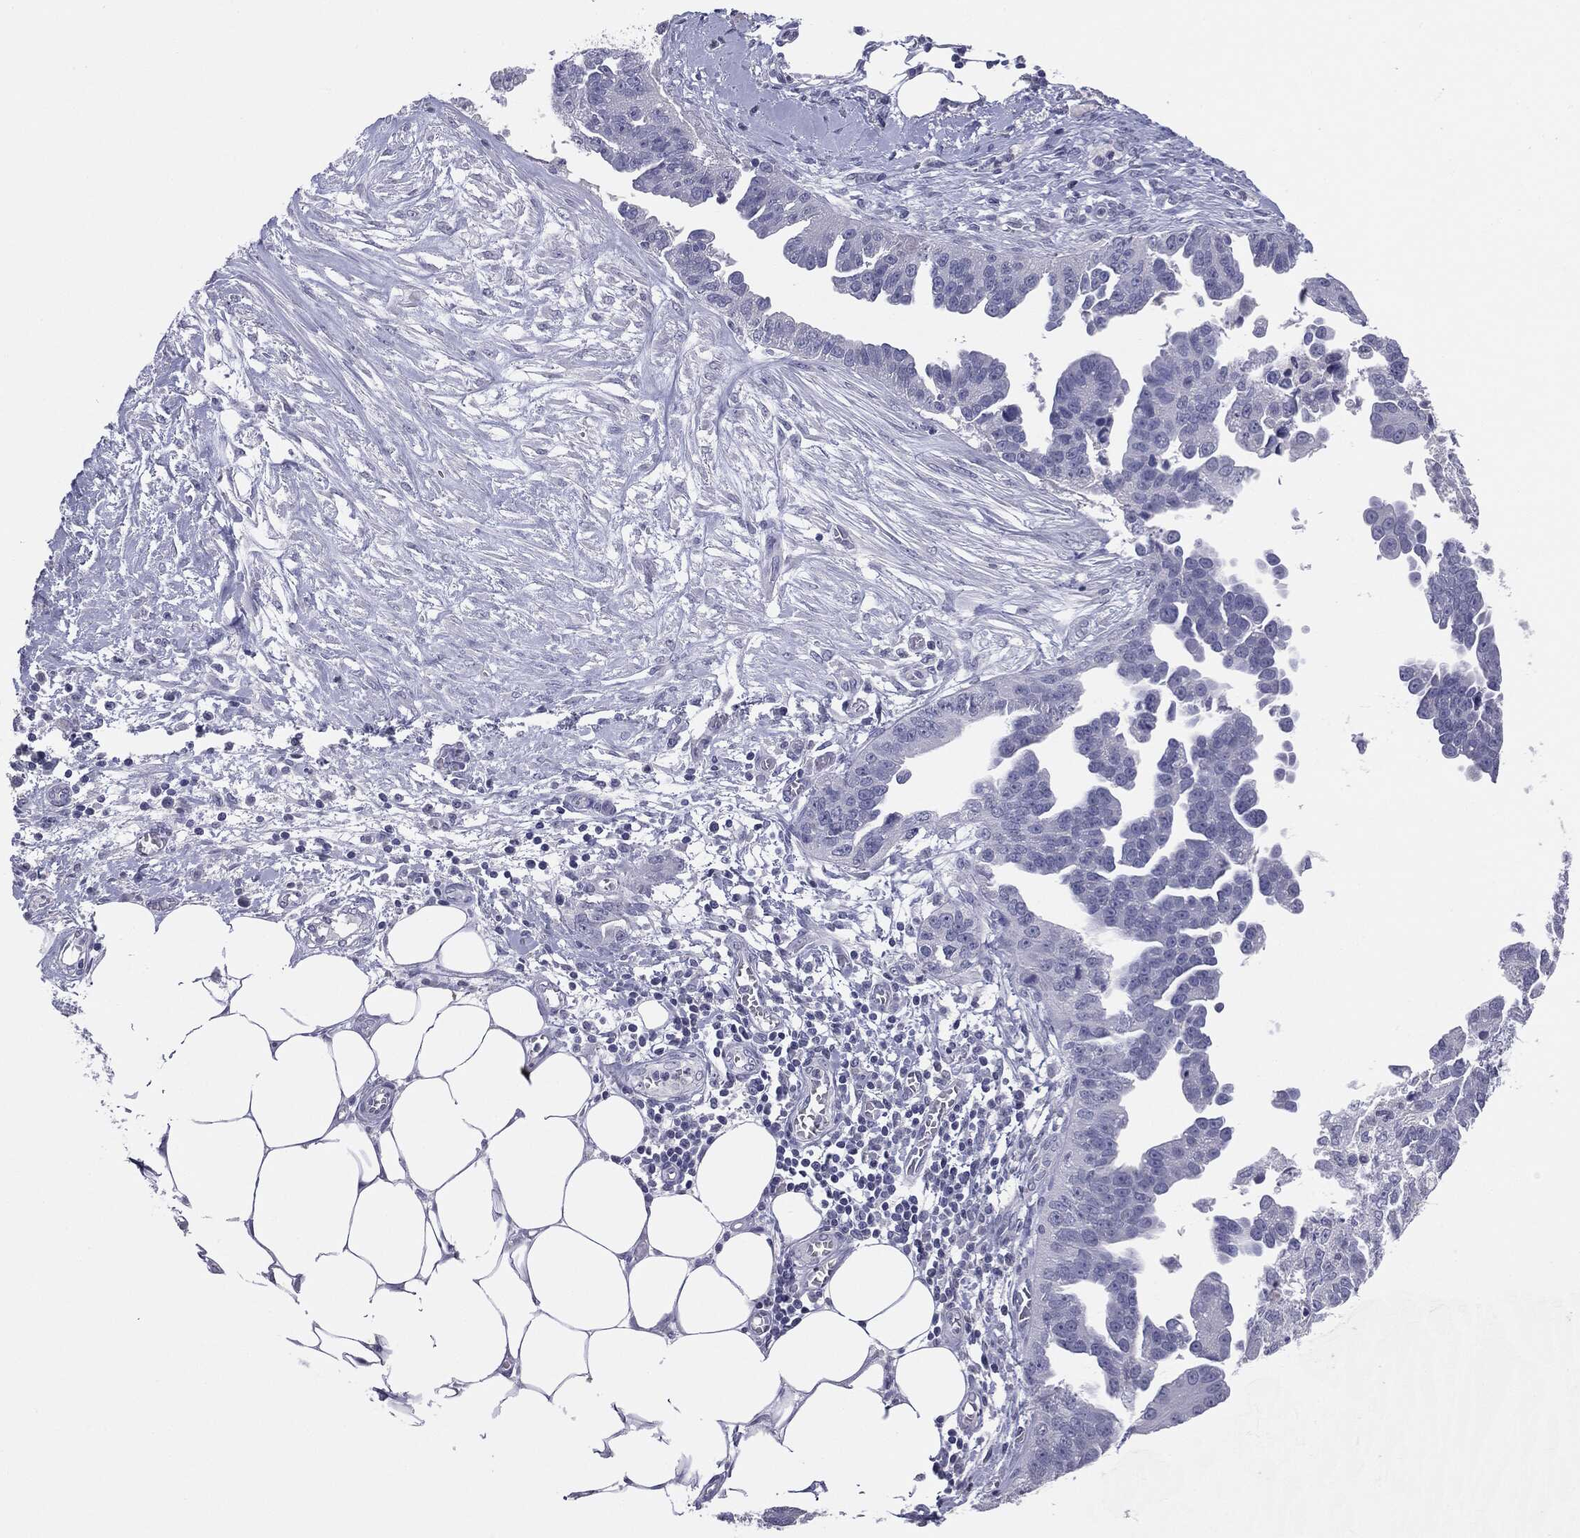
{"staining": {"intensity": "negative", "quantity": "none", "location": "none"}, "tissue": "ovarian cancer", "cell_type": "Tumor cells", "image_type": "cancer", "snomed": [{"axis": "morphology", "description": "Cystadenocarcinoma, serous, NOS"}, {"axis": "topography", "description": "Ovary"}], "caption": "Immunohistochemistry (IHC) image of neoplastic tissue: human ovarian cancer stained with DAB (3,3'-diaminobenzidine) reveals no significant protein positivity in tumor cells. The staining is performed using DAB (3,3'-diaminobenzidine) brown chromogen with nuclei counter-stained in using hematoxylin.", "gene": "SERPINB4", "patient": {"sex": "female", "age": 75}}